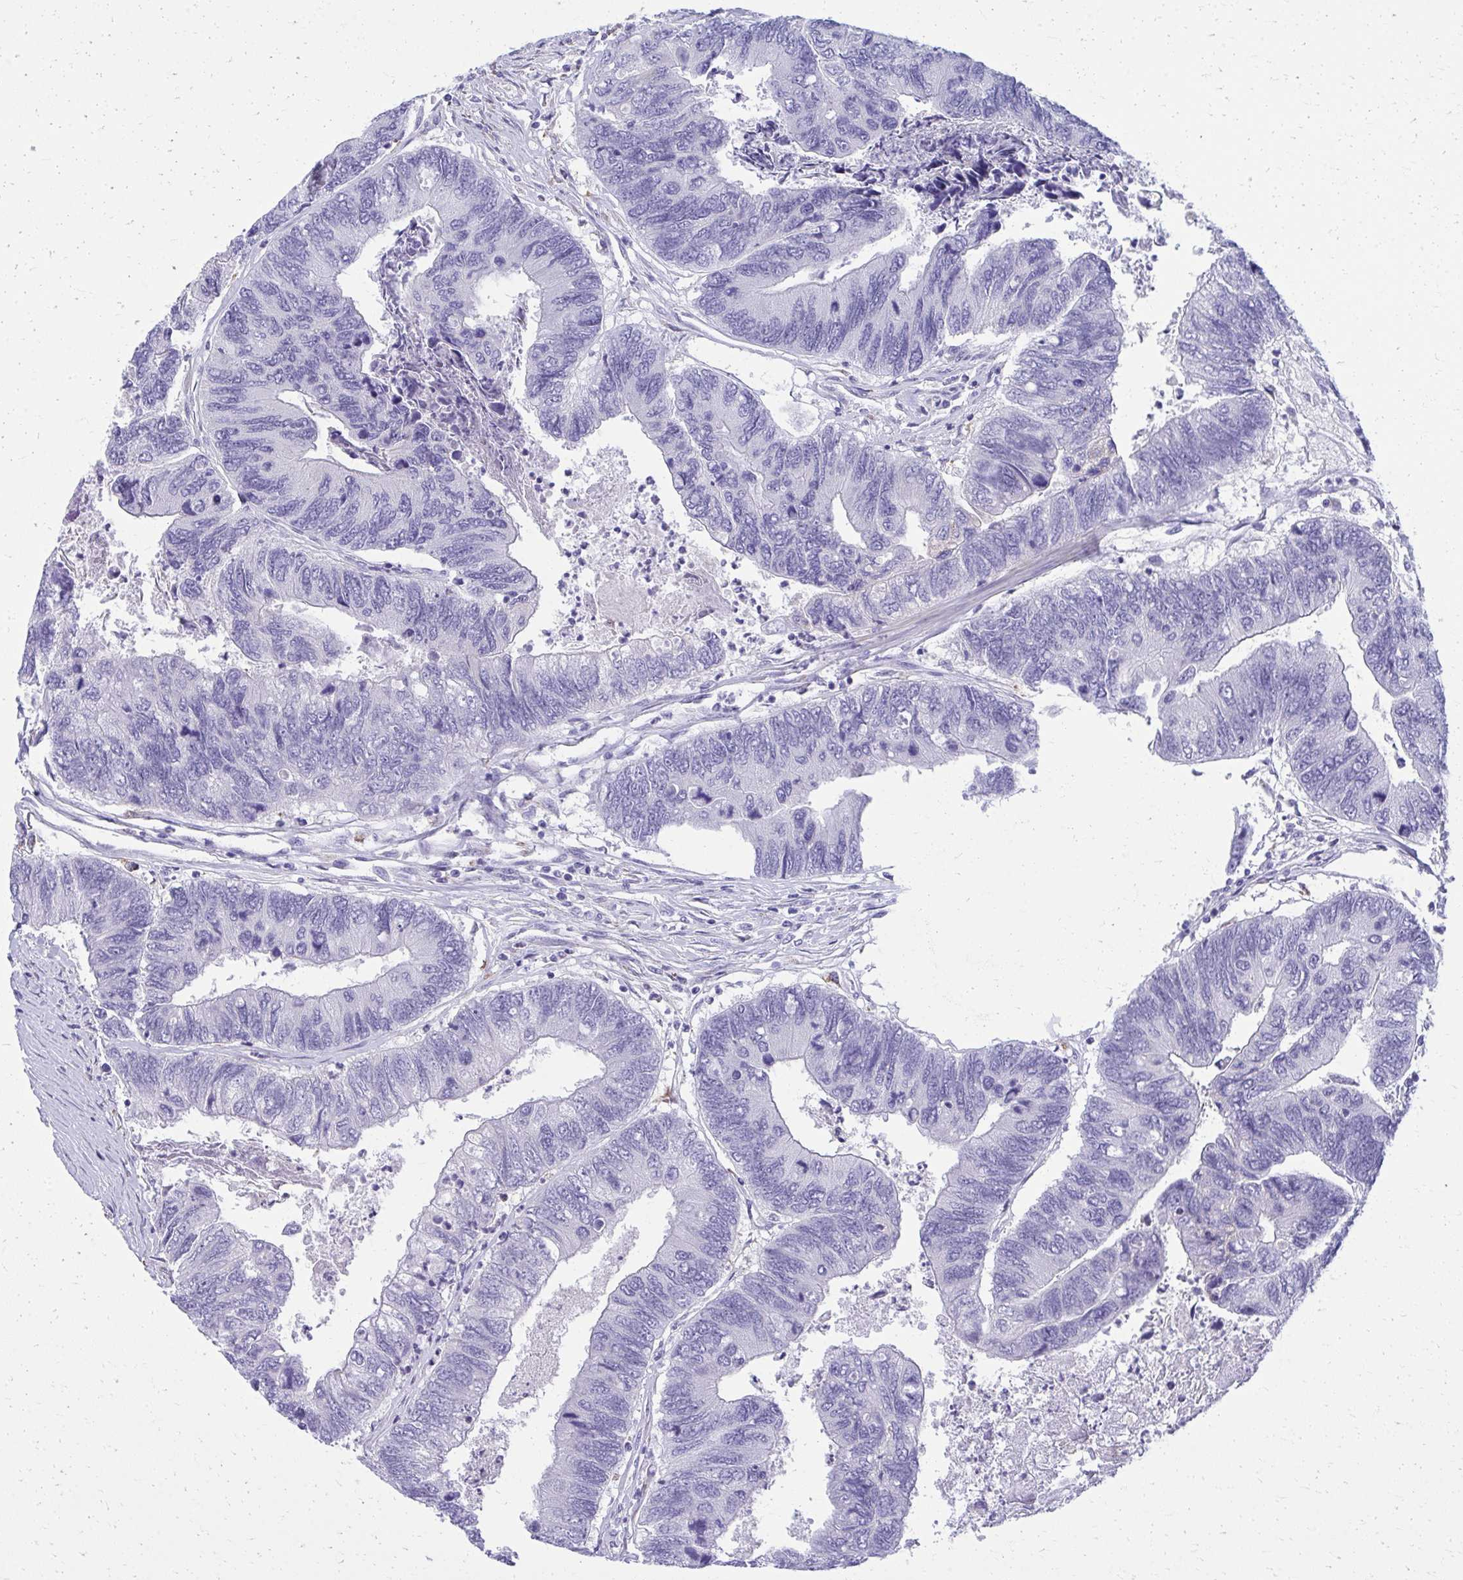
{"staining": {"intensity": "negative", "quantity": "none", "location": "none"}, "tissue": "colorectal cancer", "cell_type": "Tumor cells", "image_type": "cancer", "snomed": [{"axis": "morphology", "description": "Adenocarcinoma, NOS"}, {"axis": "topography", "description": "Colon"}], "caption": "There is no significant positivity in tumor cells of adenocarcinoma (colorectal).", "gene": "AIG1", "patient": {"sex": "female", "age": 67}}